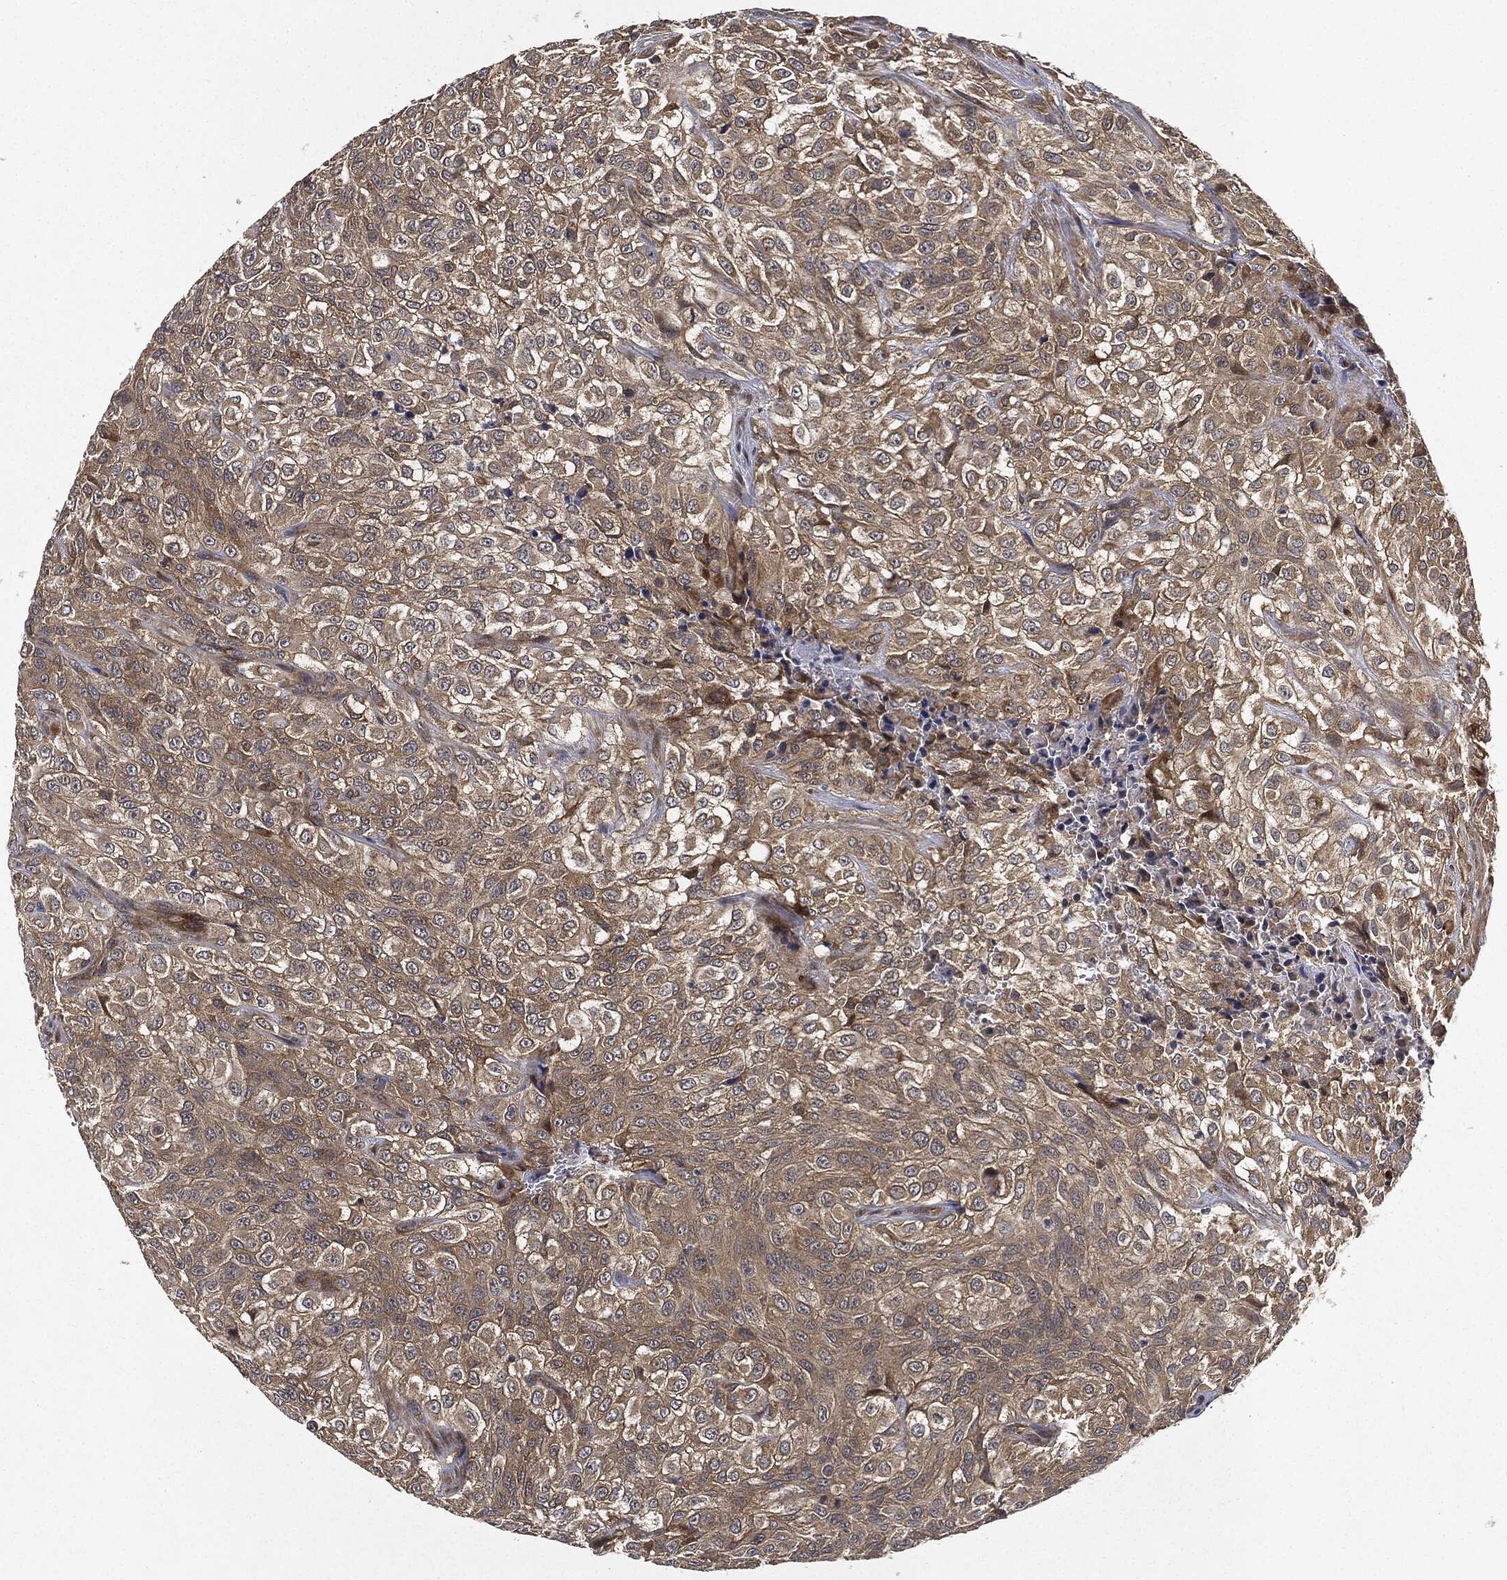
{"staining": {"intensity": "weak", "quantity": ">75%", "location": "cytoplasmic/membranous"}, "tissue": "urothelial cancer", "cell_type": "Tumor cells", "image_type": "cancer", "snomed": [{"axis": "morphology", "description": "Urothelial carcinoma, High grade"}, {"axis": "topography", "description": "Urinary bladder"}], "caption": "Immunohistochemical staining of urothelial cancer displays low levels of weak cytoplasmic/membranous protein expression in approximately >75% of tumor cells.", "gene": "MLST8", "patient": {"sex": "male", "age": 56}}